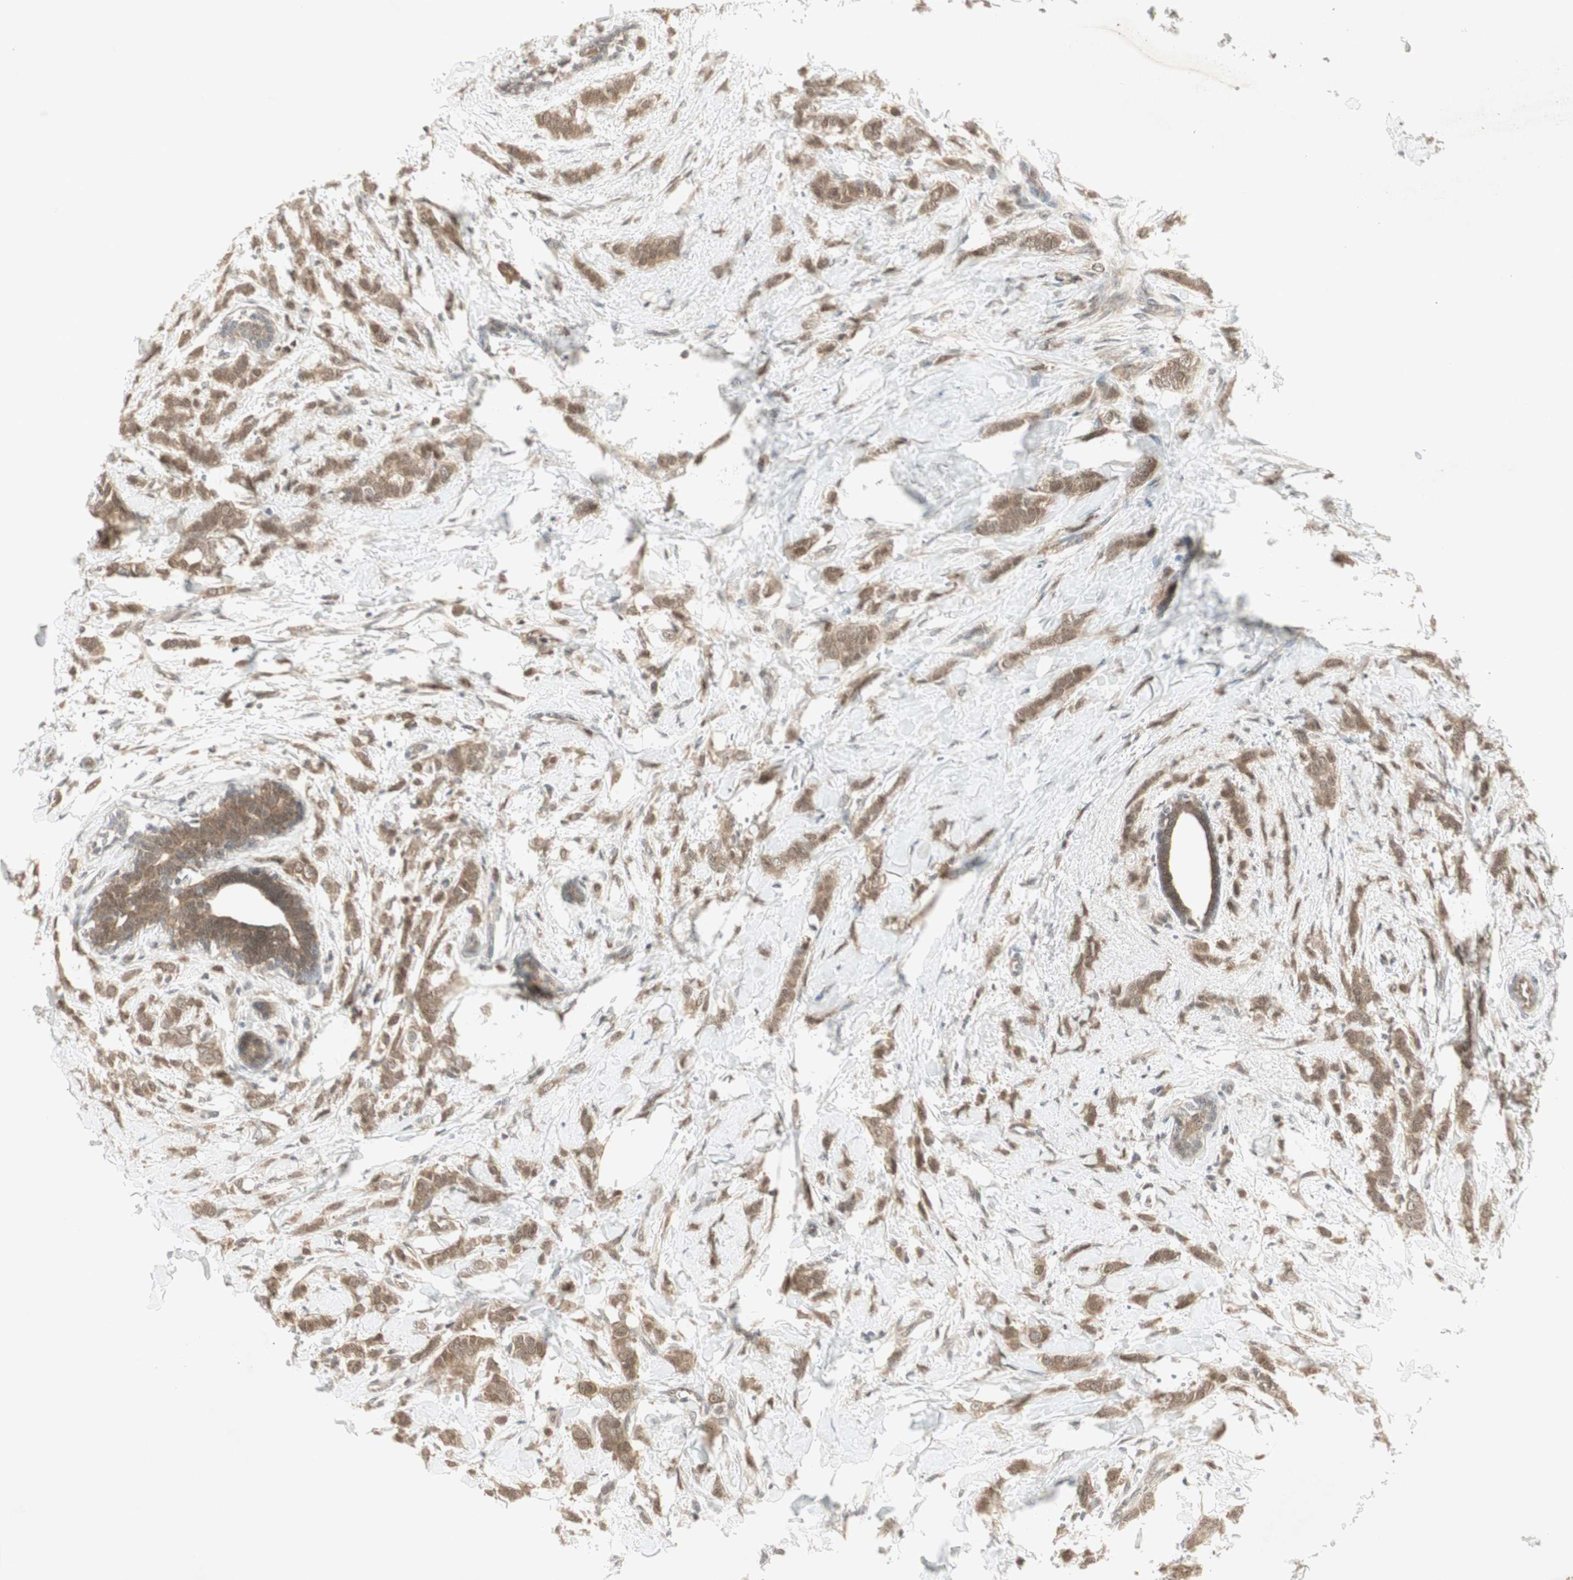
{"staining": {"intensity": "moderate", "quantity": ">75%", "location": "cytoplasmic/membranous"}, "tissue": "breast cancer", "cell_type": "Tumor cells", "image_type": "cancer", "snomed": [{"axis": "morphology", "description": "Lobular carcinoma, in situ"}, {"axis": "morphology", "description": "Lobular carcinoma"}, {"axis": "topography", "description": "Breast"}], "caption": "Immunohistochemical staining of human lobular carcinoma (breast) exhibits moderate cytoplasmic/membranous protein staining in about >75% of tumor cells.", "gene": "PTPA", "patient": {"sex": "female", "age": 41}}